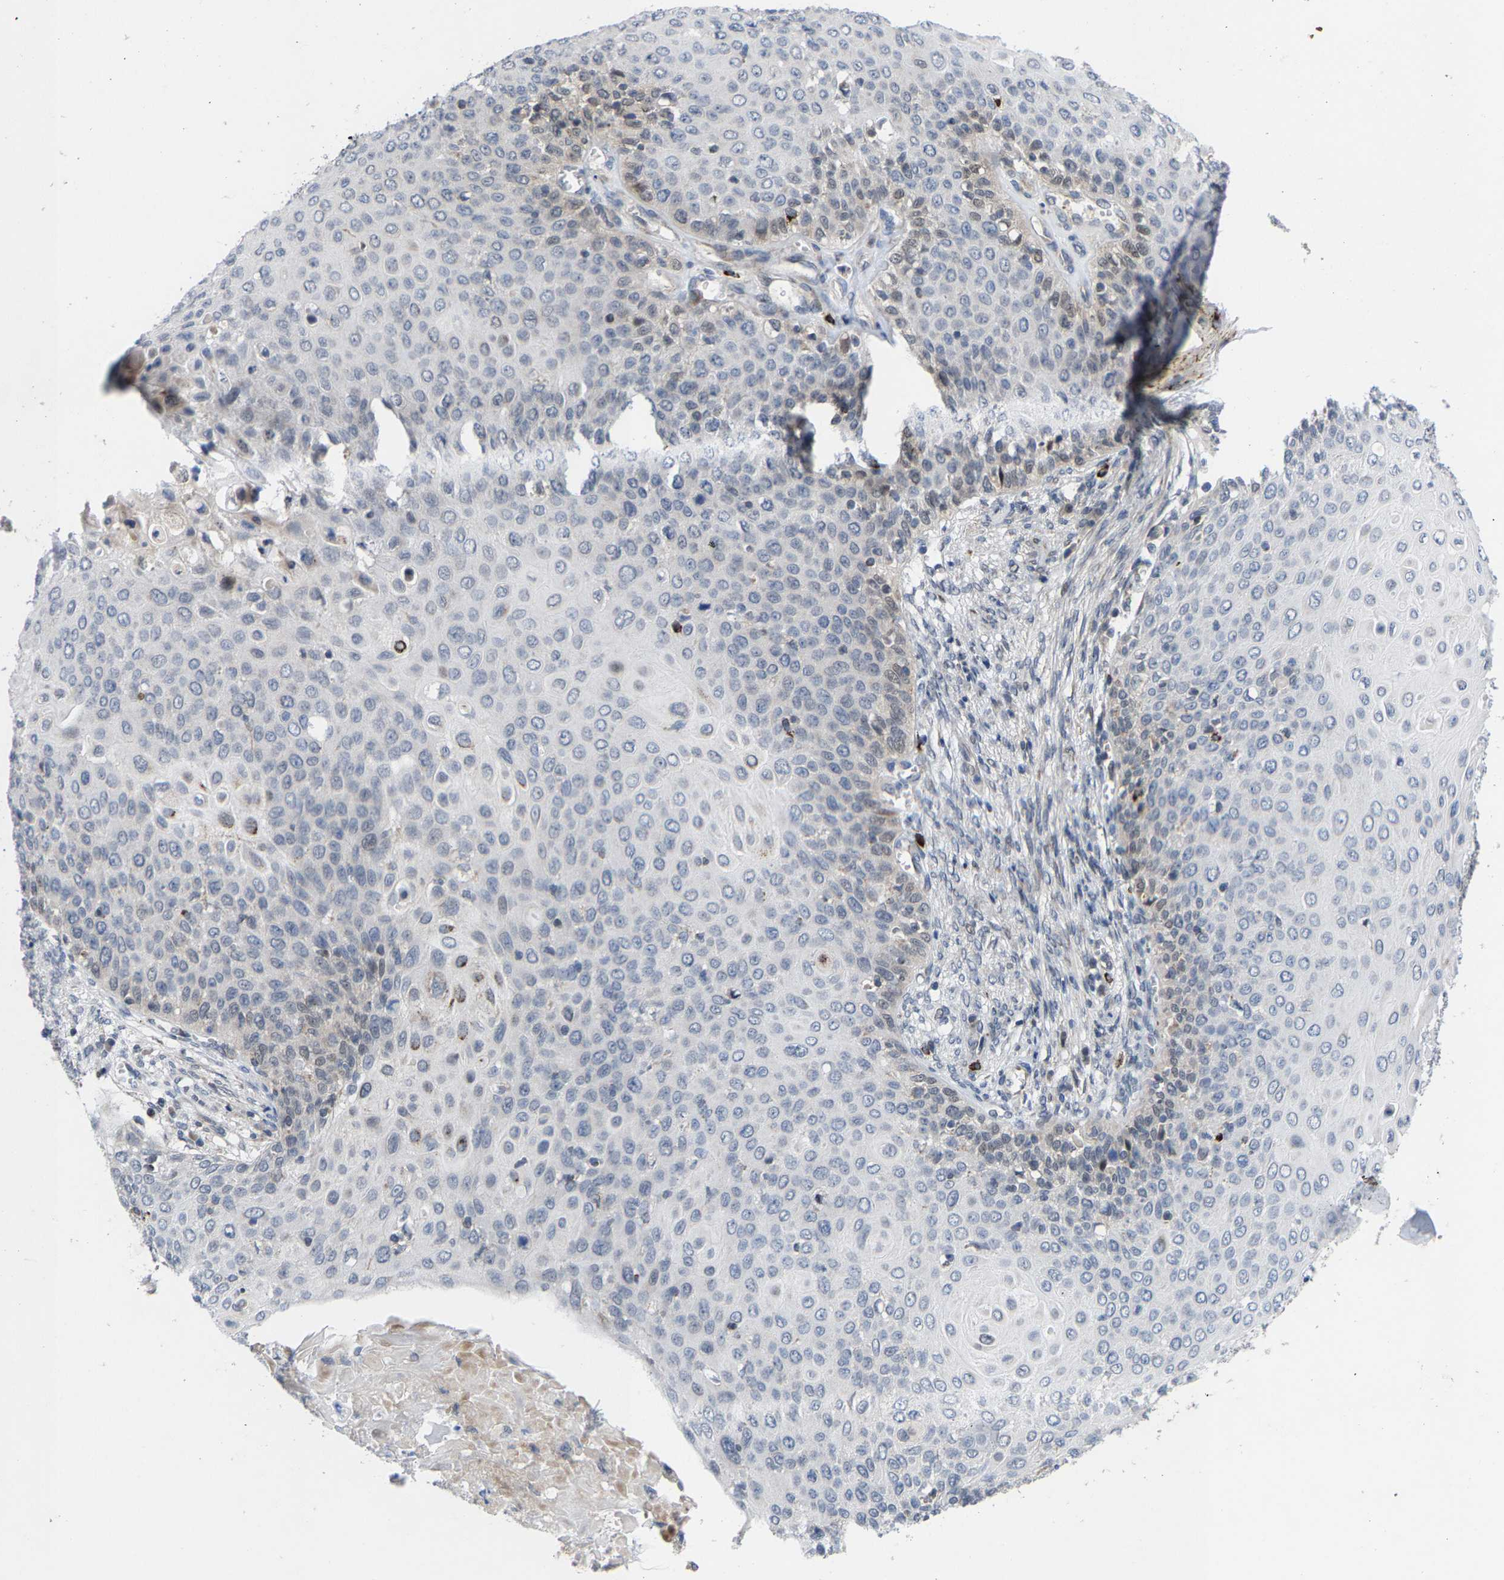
{"staining": {"intensity": "negative", "quantity": "none", "location": "none"}, "tissue": "cervical cancer", "cell_type": "Tumor cells", "image_type": "cancer", "snomed": [{"axis": "morphology", "description": "Squamous cell carcinoma, NOS"}, {"axis": "topography", "description": "Cervix"}], "caption": "Immunohistochemistry of cervical cancer exhibits no positivity in tumor cells.", "gene": "TDRKH", "patient": {"sex": "female", "age": 39}}